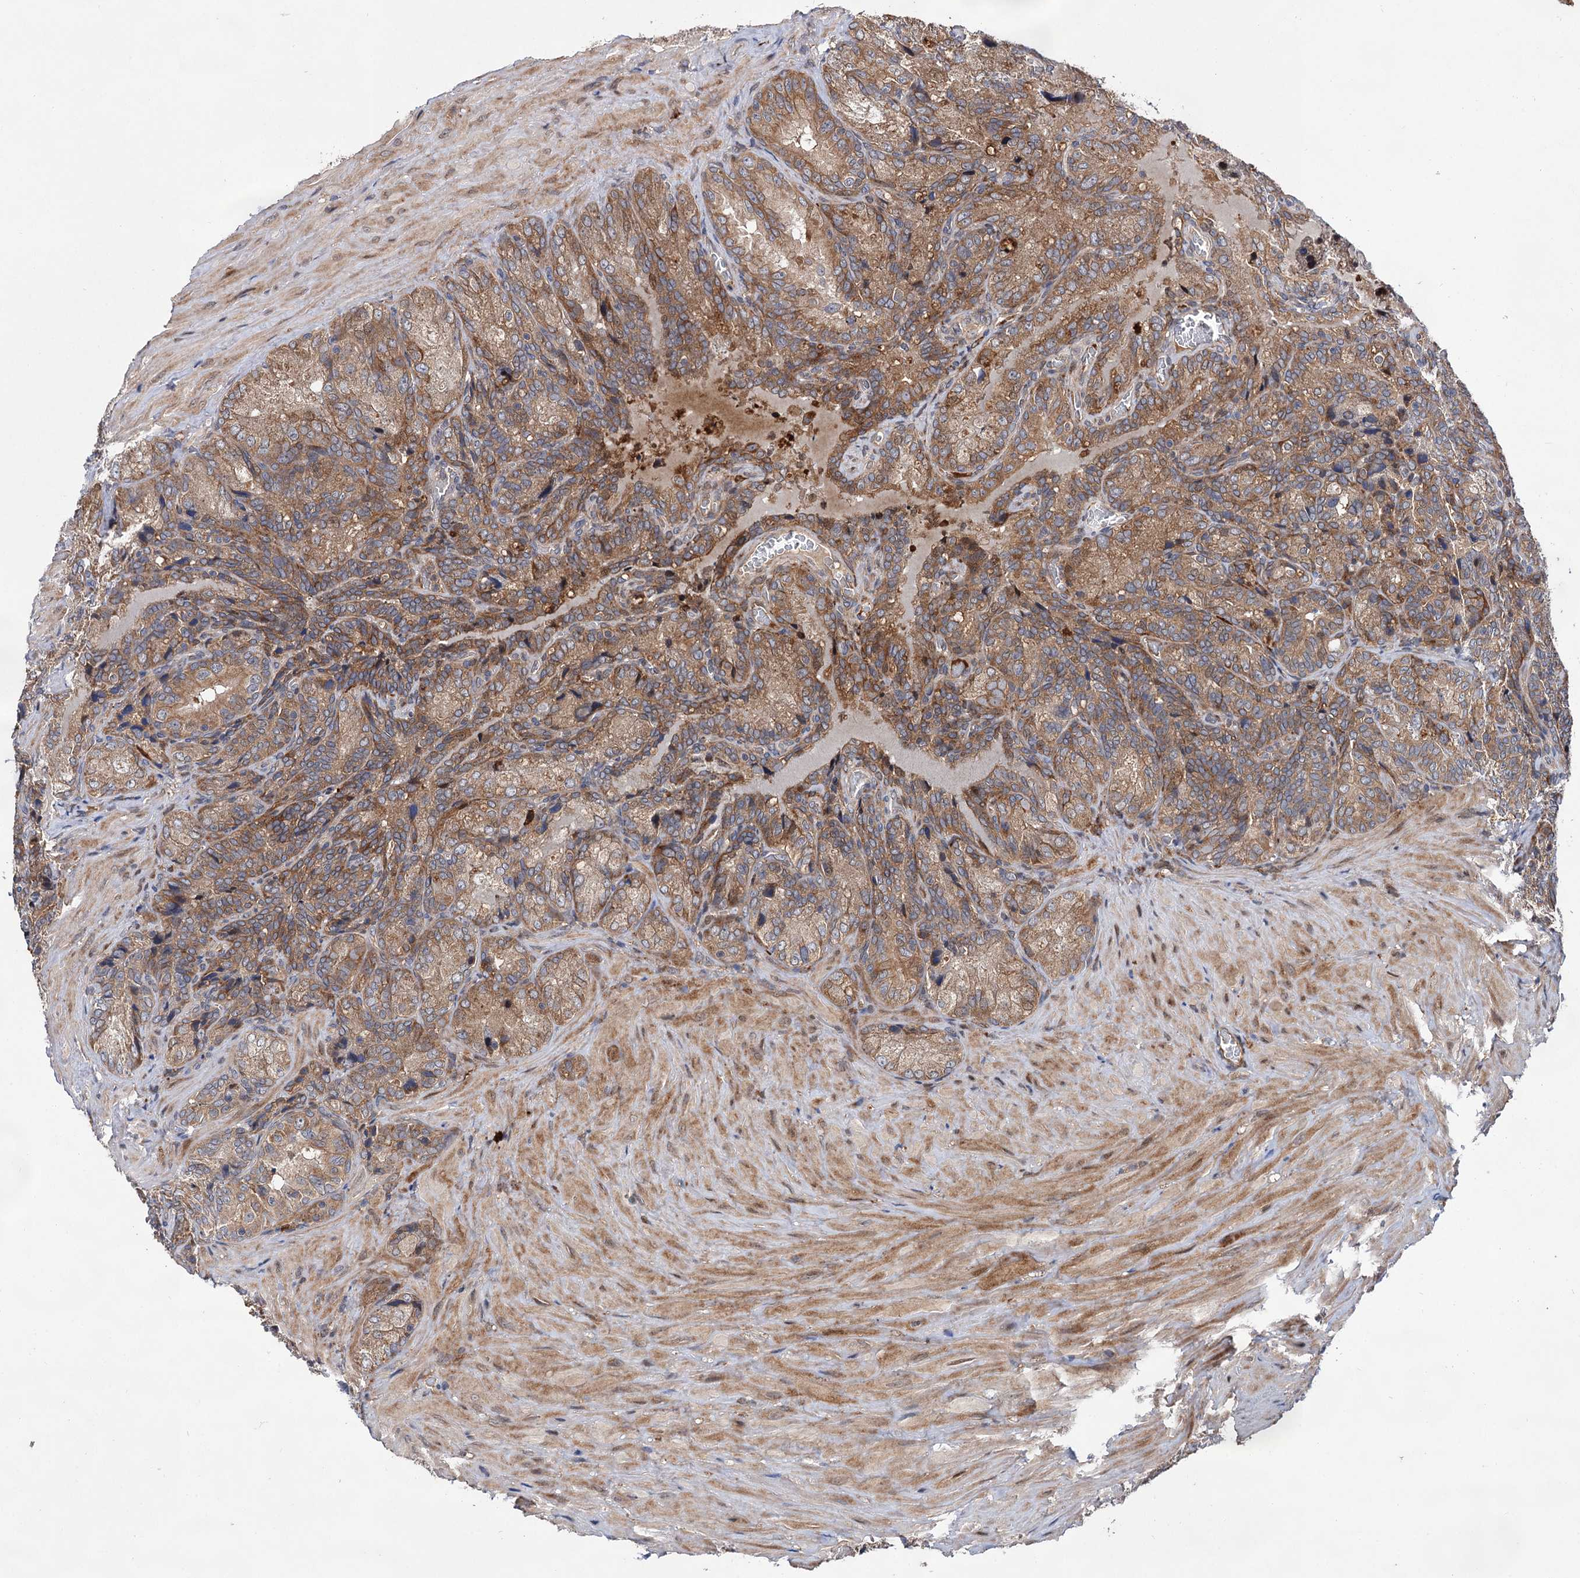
{"staining": {"intensity": "moderate", "quantity": ">75%", "location": "cytoplasmic/membranous"}, "tissue": "seminal vesicle", "cell_type": "Glandular cells", "image_type": "normal", "snomed": [{"axis": "morphology", "description": "Normal tissue, NOS"}, {"axis": "topography", "description": "Seminal veicle"}], "caption": "Immunohistochemistry (IHC) micrograph of unremarkable human seminal vesicle stained for a protein (brown), which reveals medium levels of moderate cytoplasmic/membranous expression in approximately >75% of glandular cells.", "gene": "NAA25", "patient": {"sex": "male", "age": 62}}